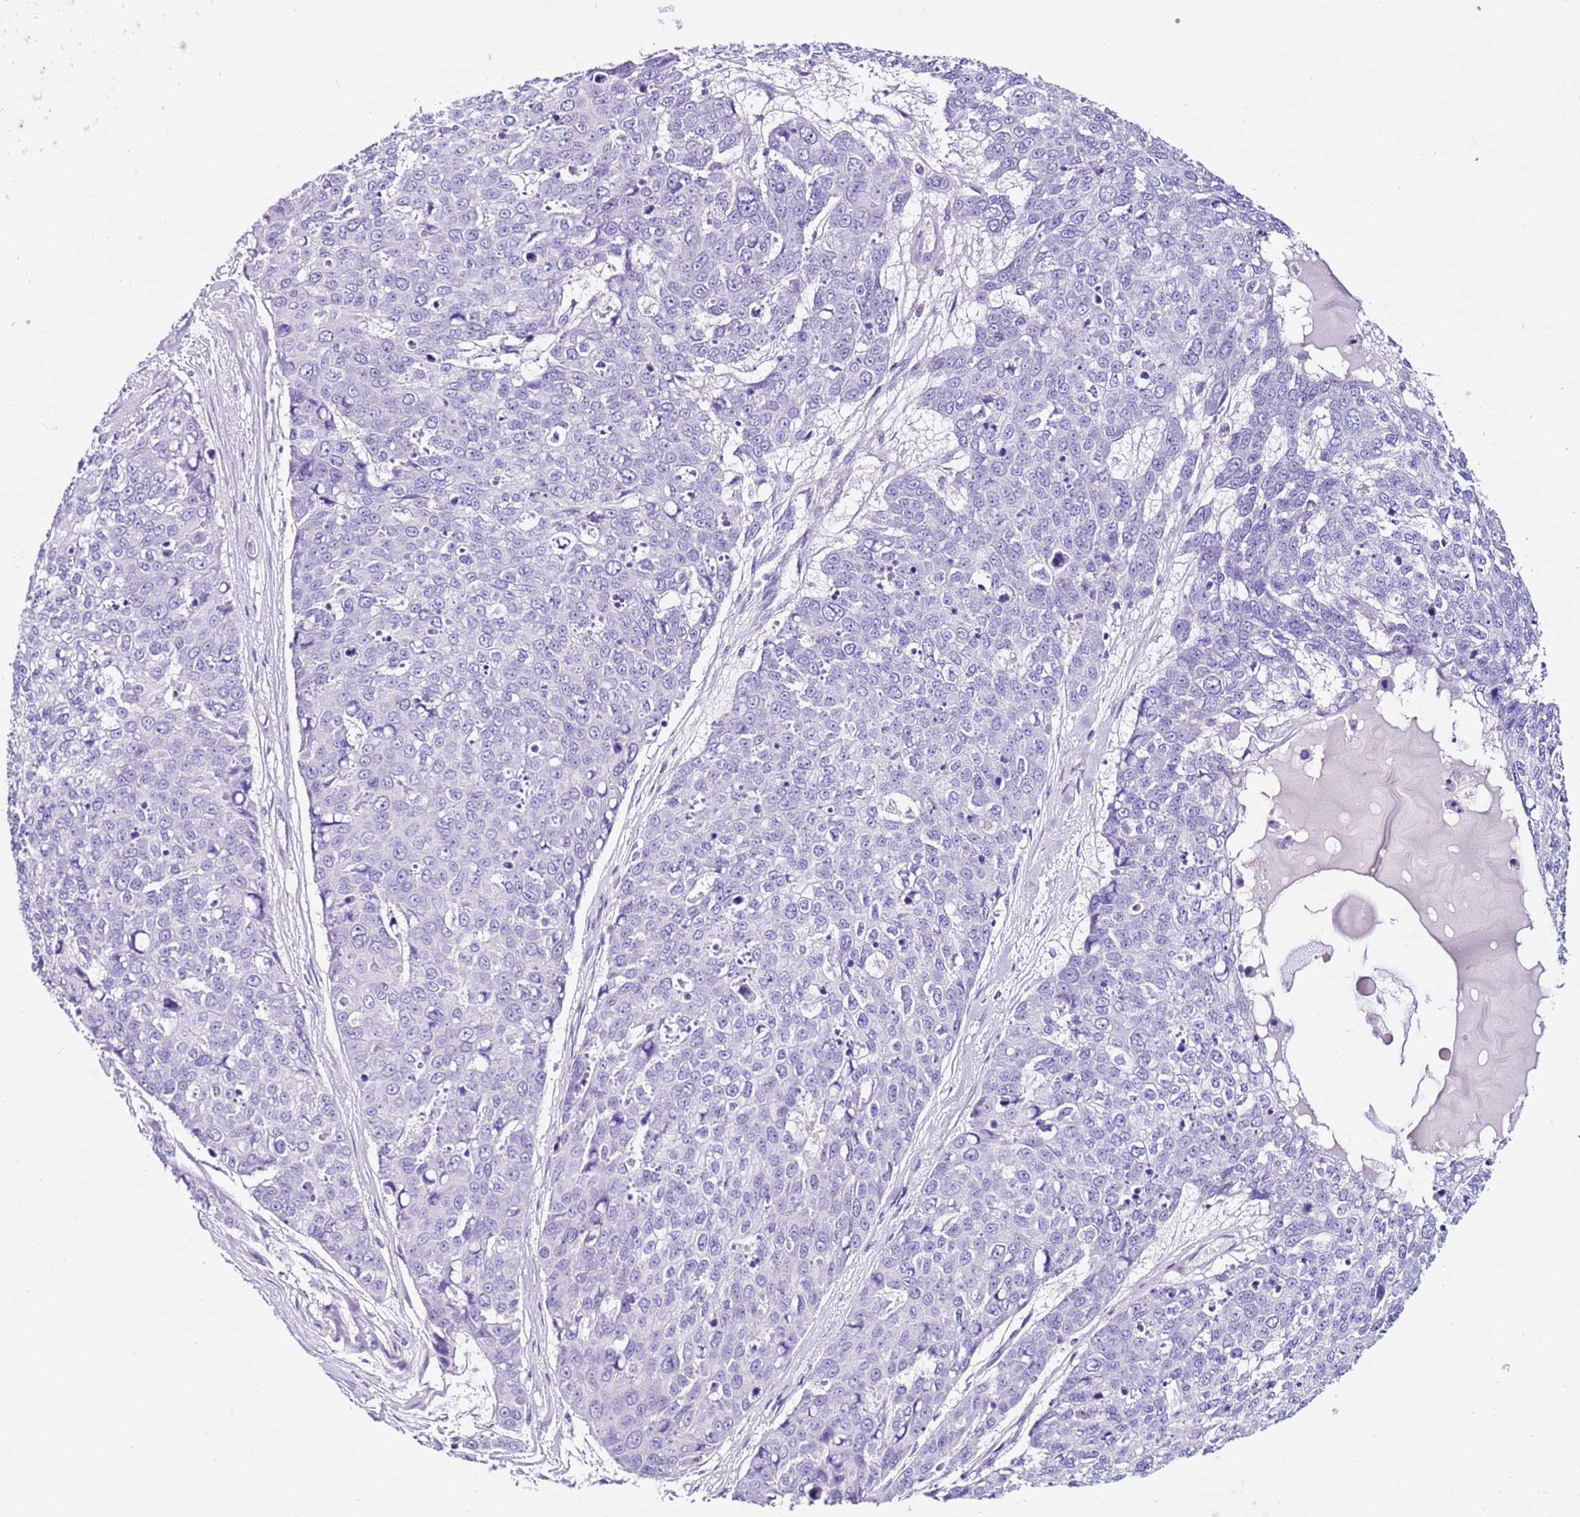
{"staining": {"intensity": "negative", "quantity": "none", "location": "none"}, "tissue": "skin cancer", "cell_type": "Tumor cells", "image_type": "cancer", "snomed": [{"axis": "morphology", "description": "Squamous cell carcinoma, NOS"}, {"axis": "topography", "description": "Skin"}], "caption": "A high-resolution image shows immunohistochemistry (IHC) staining of skin cancer, which demonstrates no significant expression in tumor cells.", "gene": "CPB1", "patient": {"sex": "female", "age": 44}}